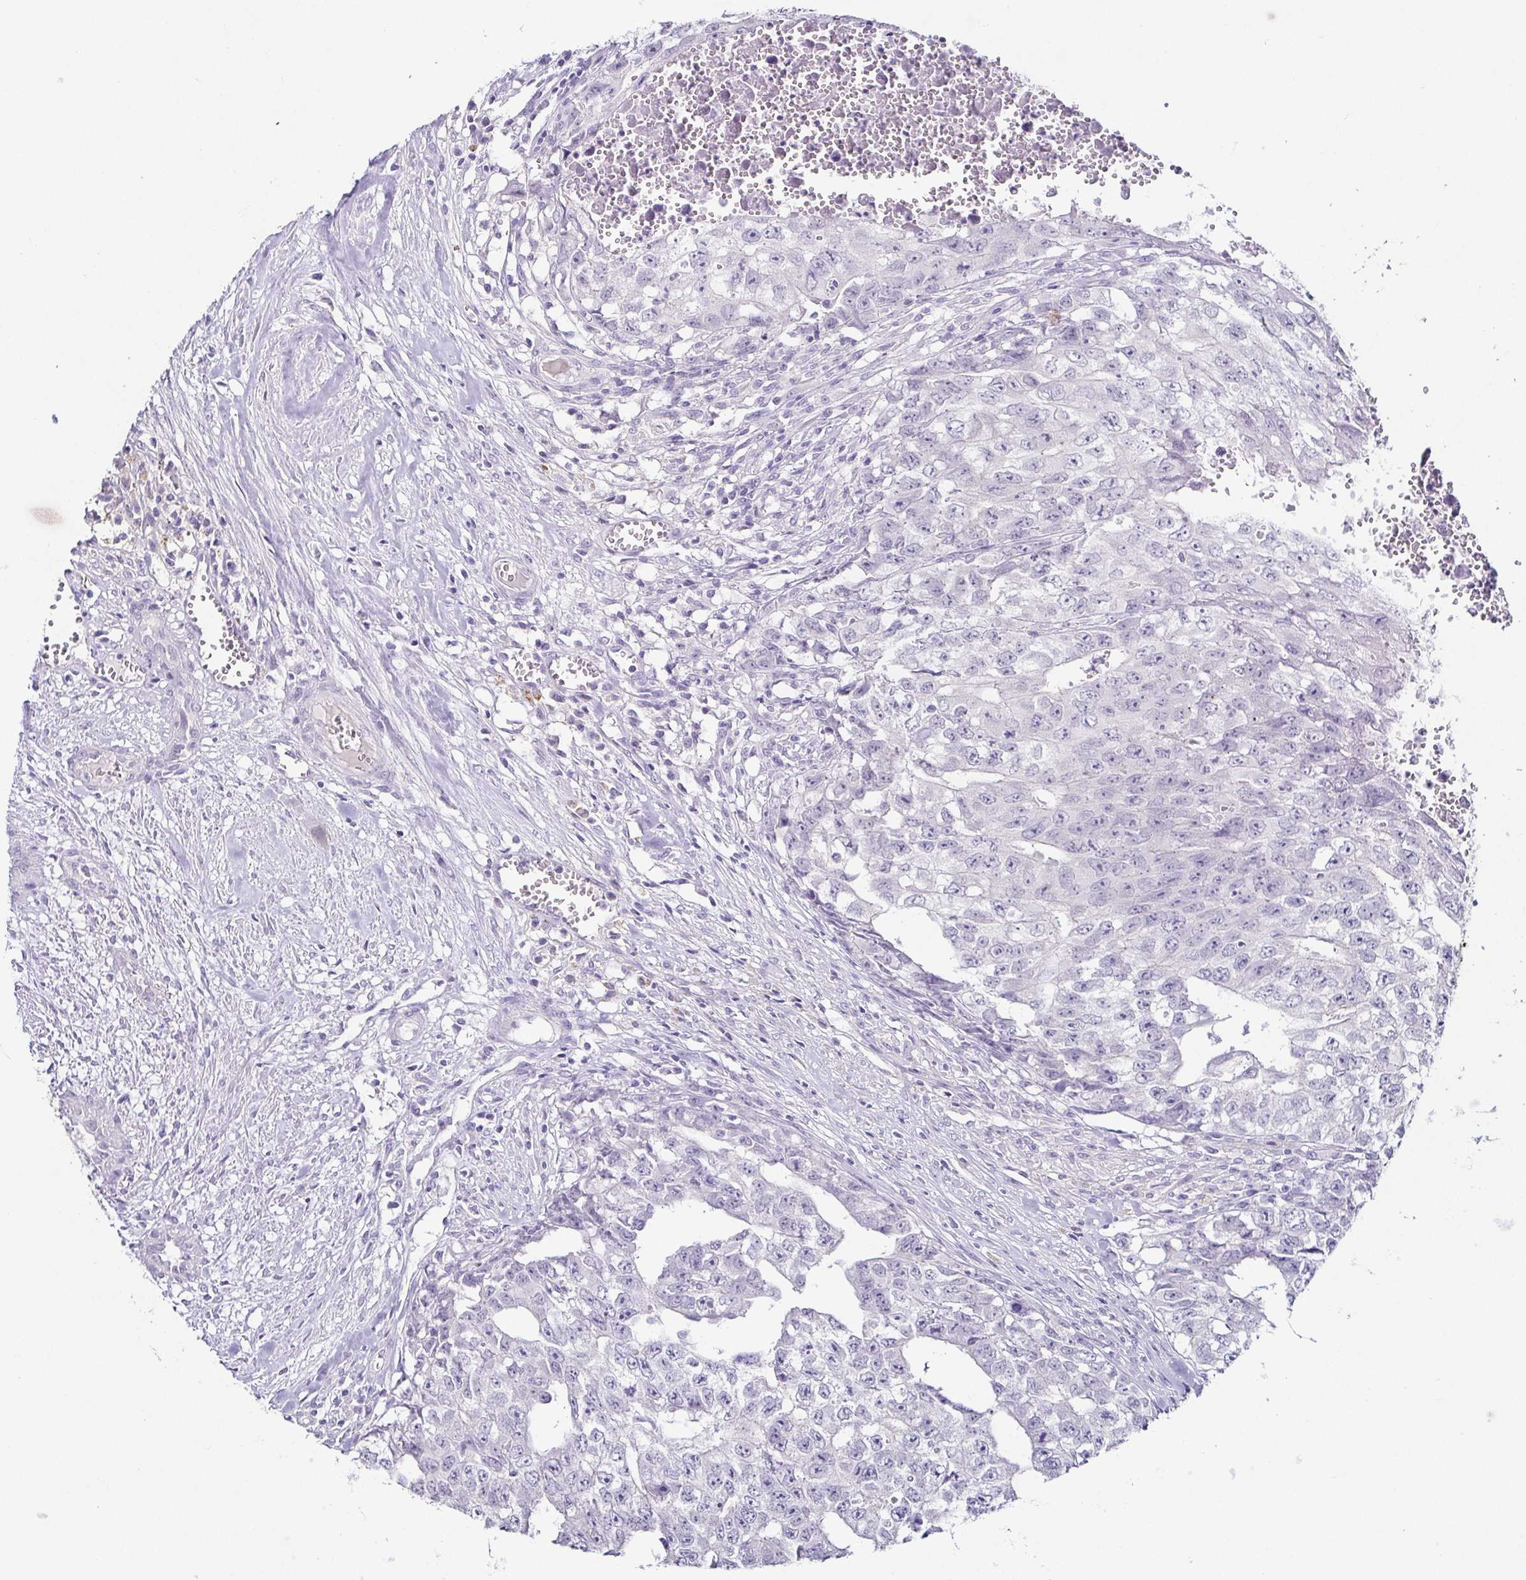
{"staining": {"intensity": "negative", "quantity": "none", "location": "none"}, "tissue": "testis cancer", "cell_type": "Tumor cells", "image_type": "cancer", "snomed": [{"axis": "morphology", "description": "Carcinoma, Embryonal, NOS"}, {"axis": "morphology", "description": "Teratoma, malignant, NOS"}, {"axis": "topography", "description": "Testis"}], "caption": "Human testis cancer (embryonal carcinoma) stained for a protein using immunohistochemistry (IHC) reveals no positivity in tumor cells.", "gene": "TP73", "patient": {"sex": "male", "age": 24}}